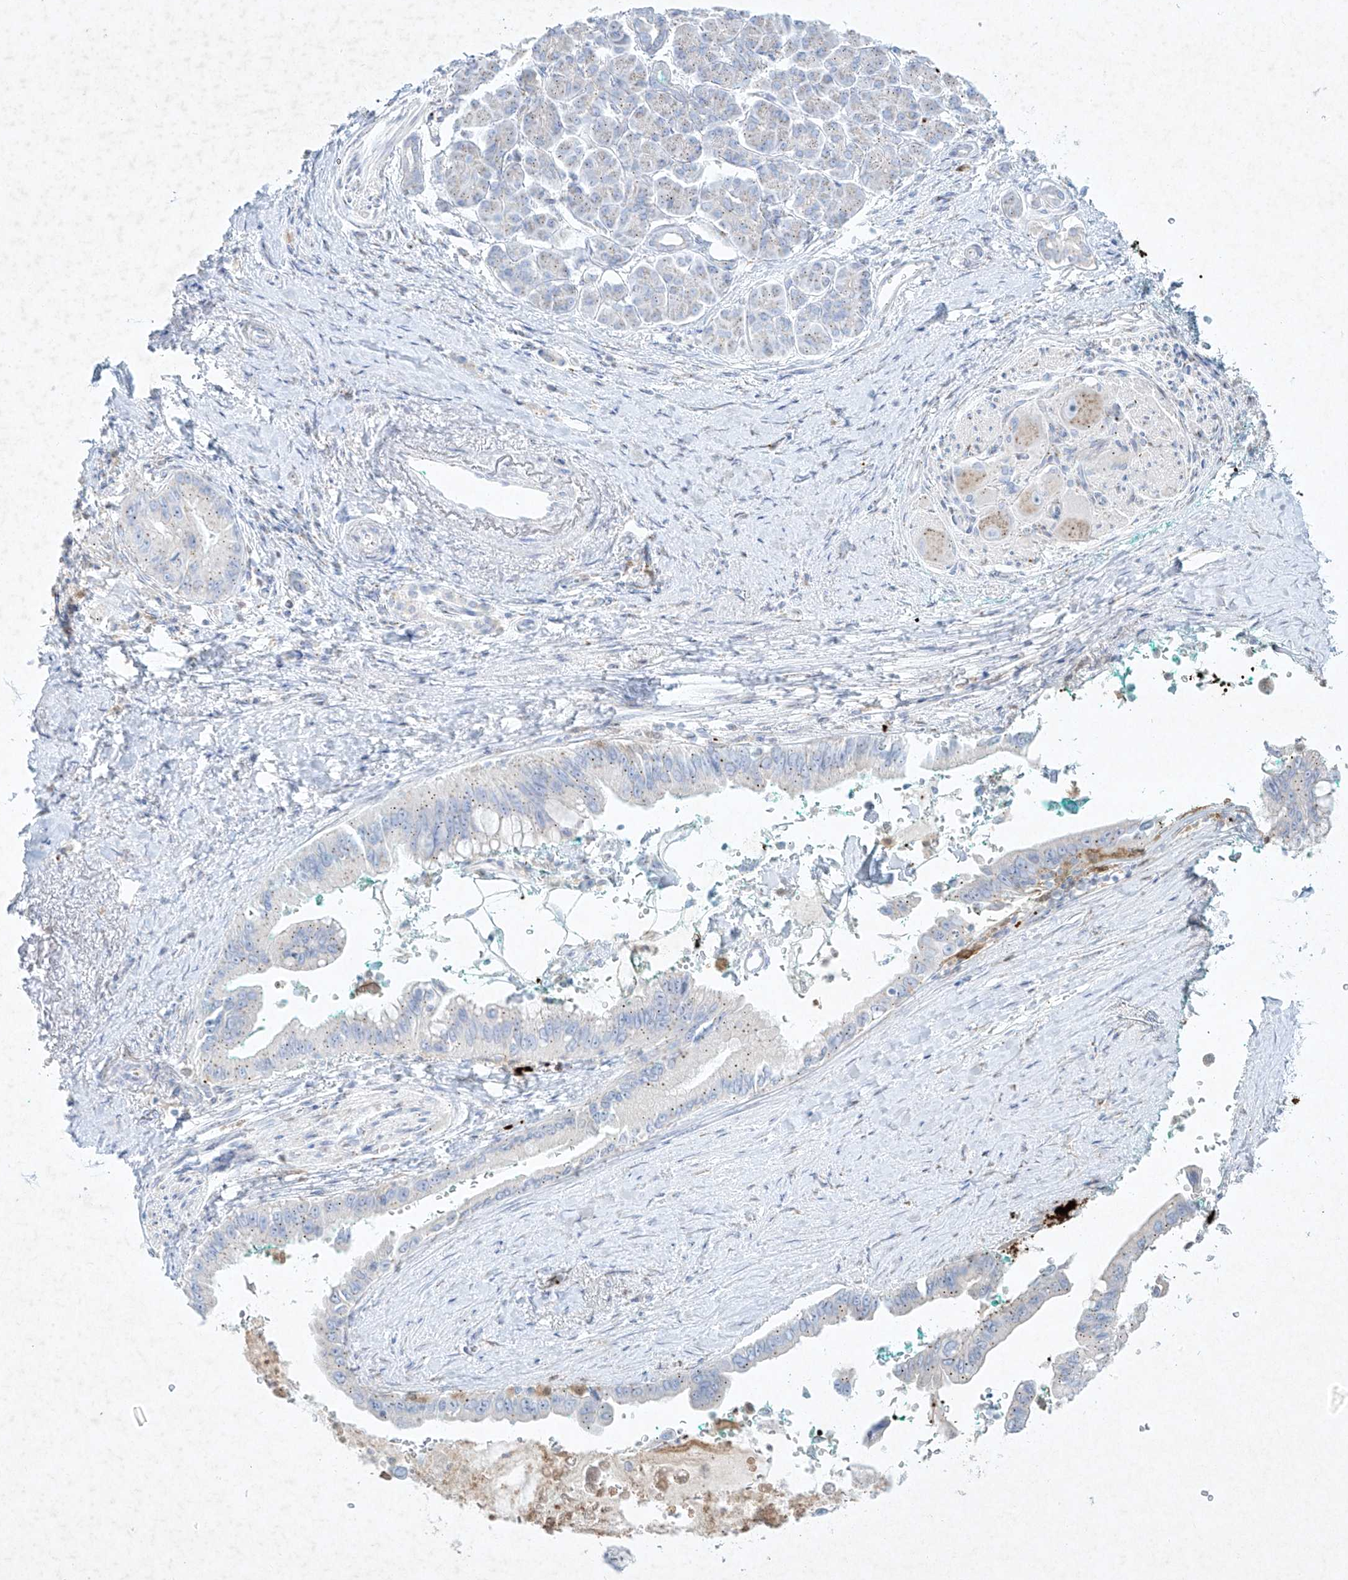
{"staining": {"intensity": "negative", "quantity": "none", "location": "none"}, "tissue": "pancreatic cancer", "cell_type": "Tumor cells", "image_type": "cancer", "snomed": [{"axis": "morphology", "description": "Adenocarcinoma, NOS"}, {"axis": "topography", "description": "Pancreas"}], "caption": "Tumor cells show no significant protein expression in pancreatic adenocarcinoma.", "gene": "PLEK", "patient": {"sex": "male", "age": 78}}